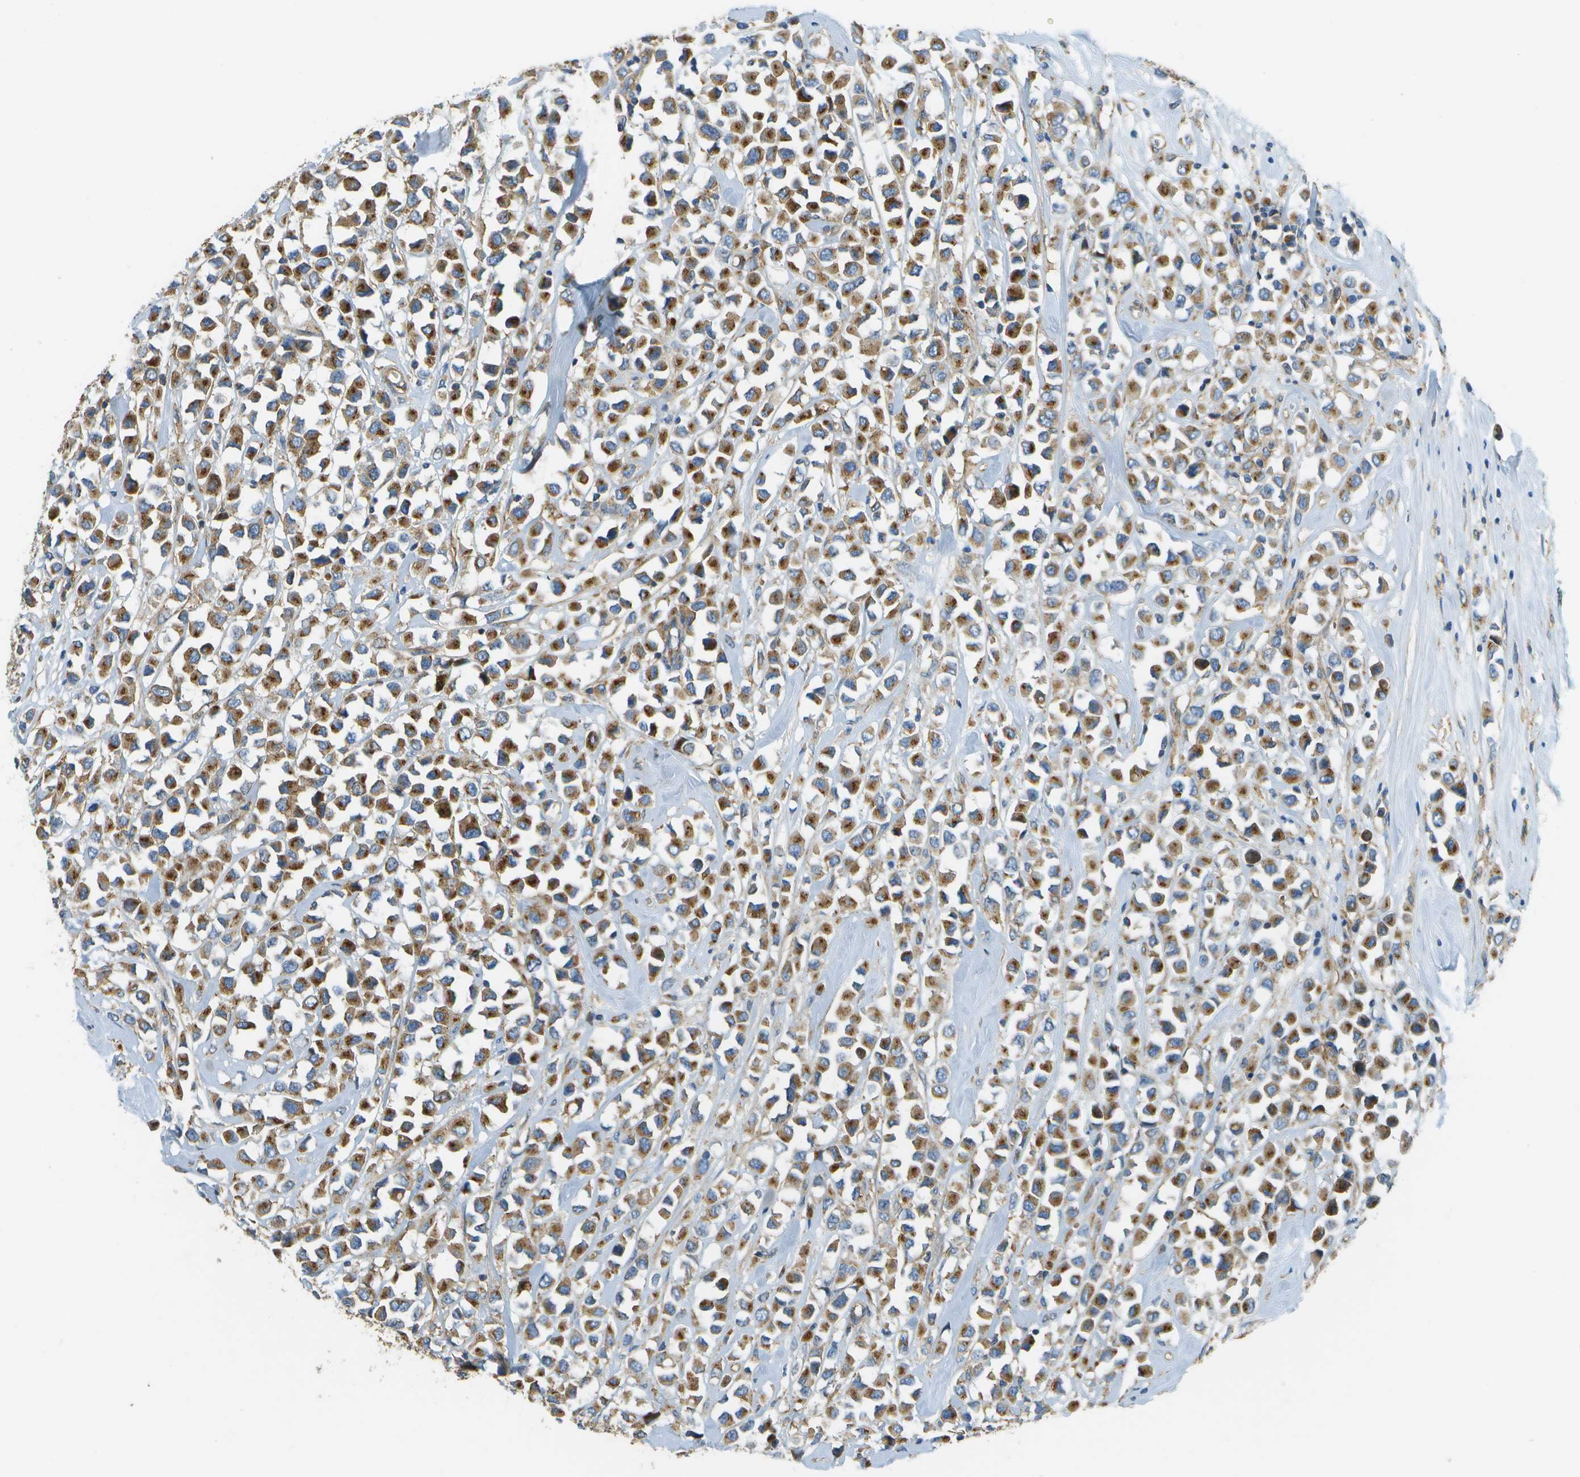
{"staining": {"intensity": "moderate", "quantity": ">75%", "location": "cytoplasmic/membranous"}, "tissue": "breast cancer", "cell_type": "Tumor cells", "image_type": "cancer", "snomed": [{"axis": "morphology", "description": "Duct carcinoma"}, {"axis": "topography", "description": "Breast"}], "caption": "Immunohistochemical staining of human breast cancer reveals medium levels of moderate cytoplasmic/membranous protein staining in approximately >75% of tumor cells.", "gene": "CLTC", "patient": {"sex": "female", "age": 61}}